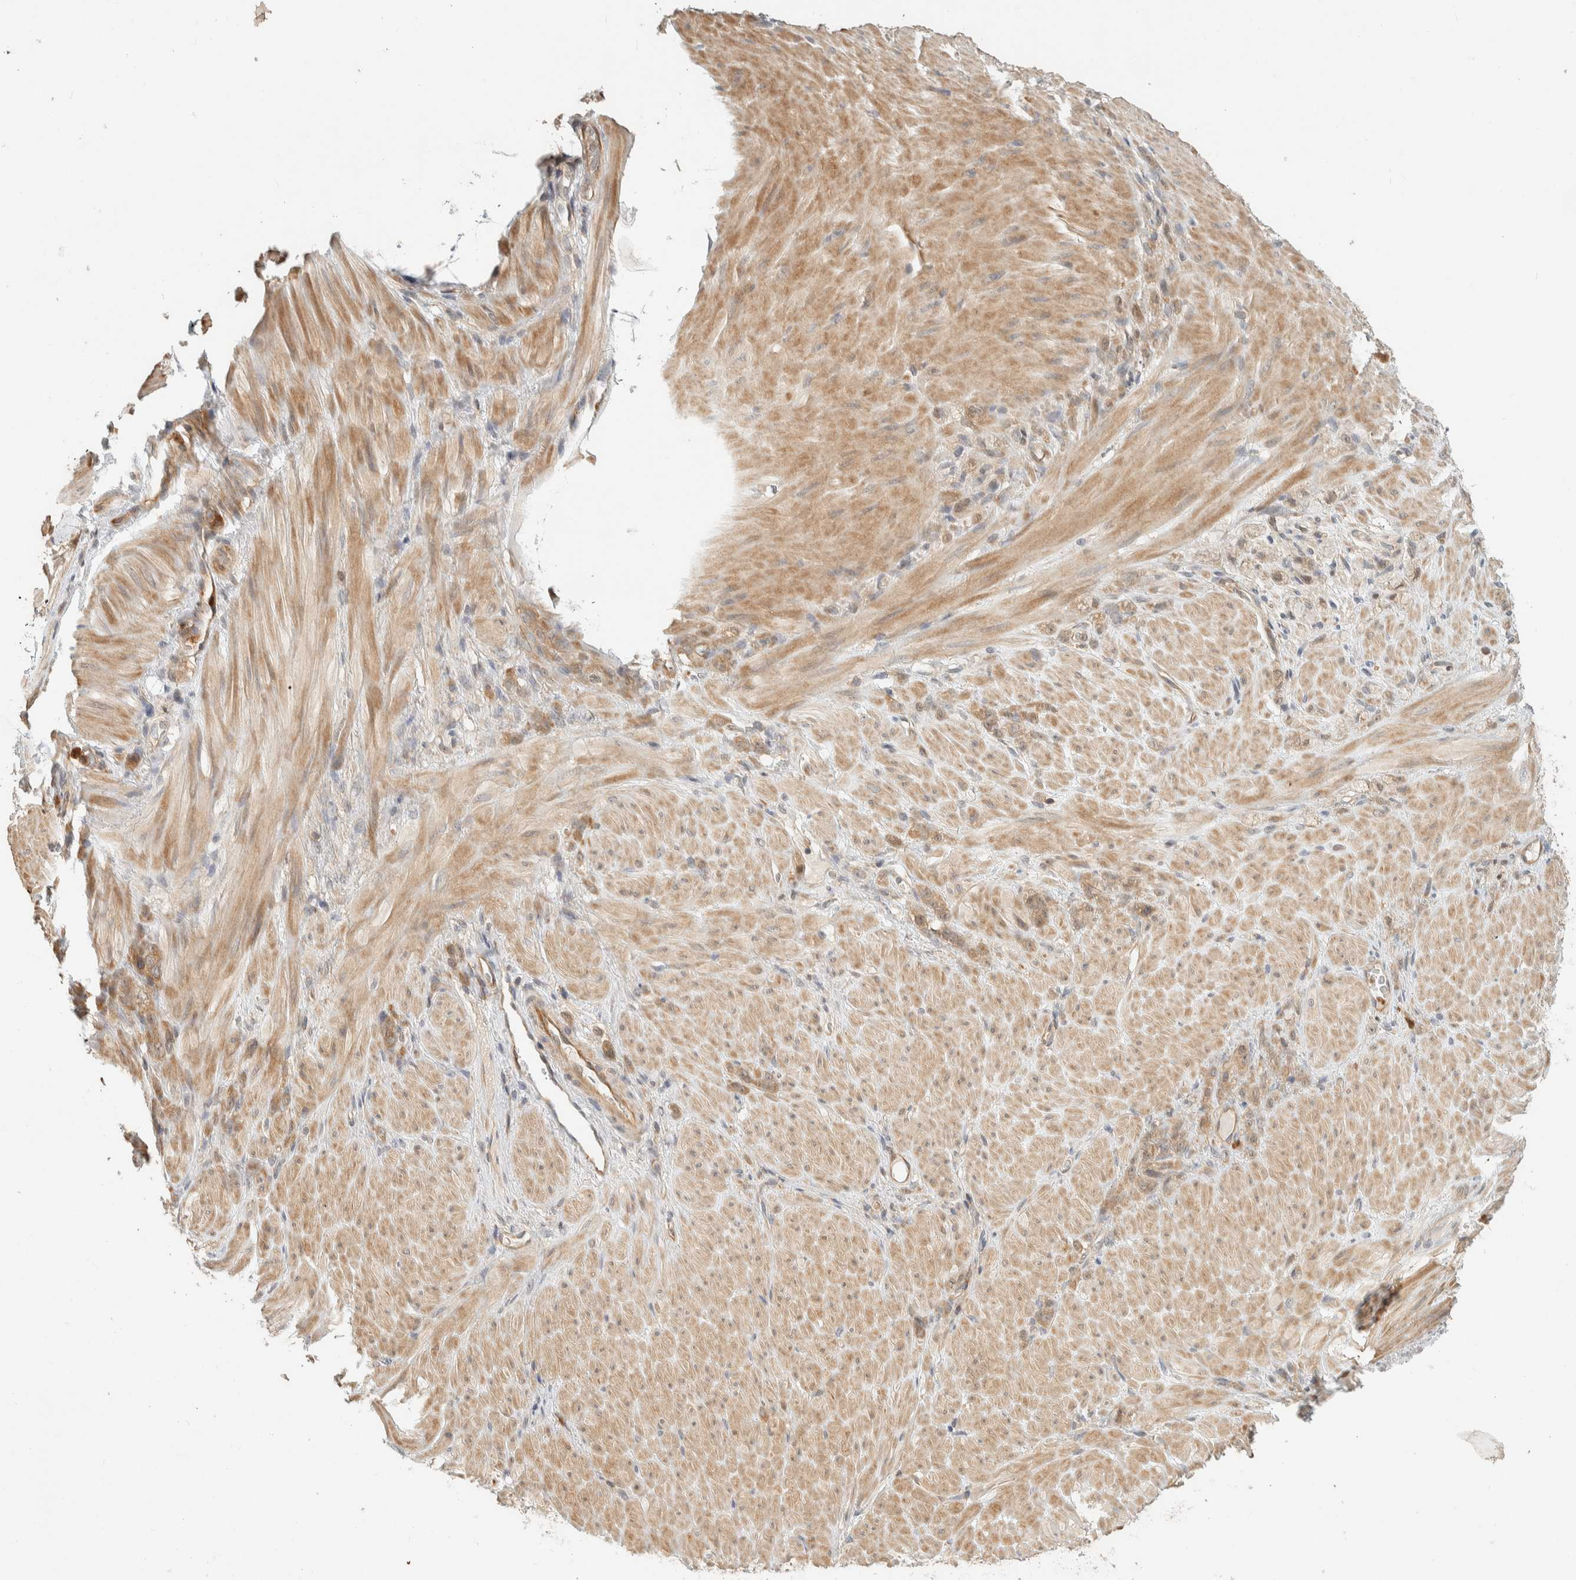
{"staining": {"intensity": "weak", "quantity": ">75%", "location": "cytoplasmic/membranous"}, "tissue": "stomach cancer", "cell_type": "Tumor cells", "image_type": "cancer", "snomed": [{"axis": "morphology", "description": "Normal tissue, NOS"}, {"axis": "morphology", "description": "Adenocarcinoma, NOS"}, {"axis": "topography", "description": "Stomach"}], "caption": "DAB (3,3'-diaminobenzidine) immunohistochemical staining of stomach adenocarcinoma demonstrates weak cytoplasmic/membranous protein positivity in approximately >75% of tumor cells.", "gene": "ADSS2", "patient": {"sex": "male", "age": 82}}